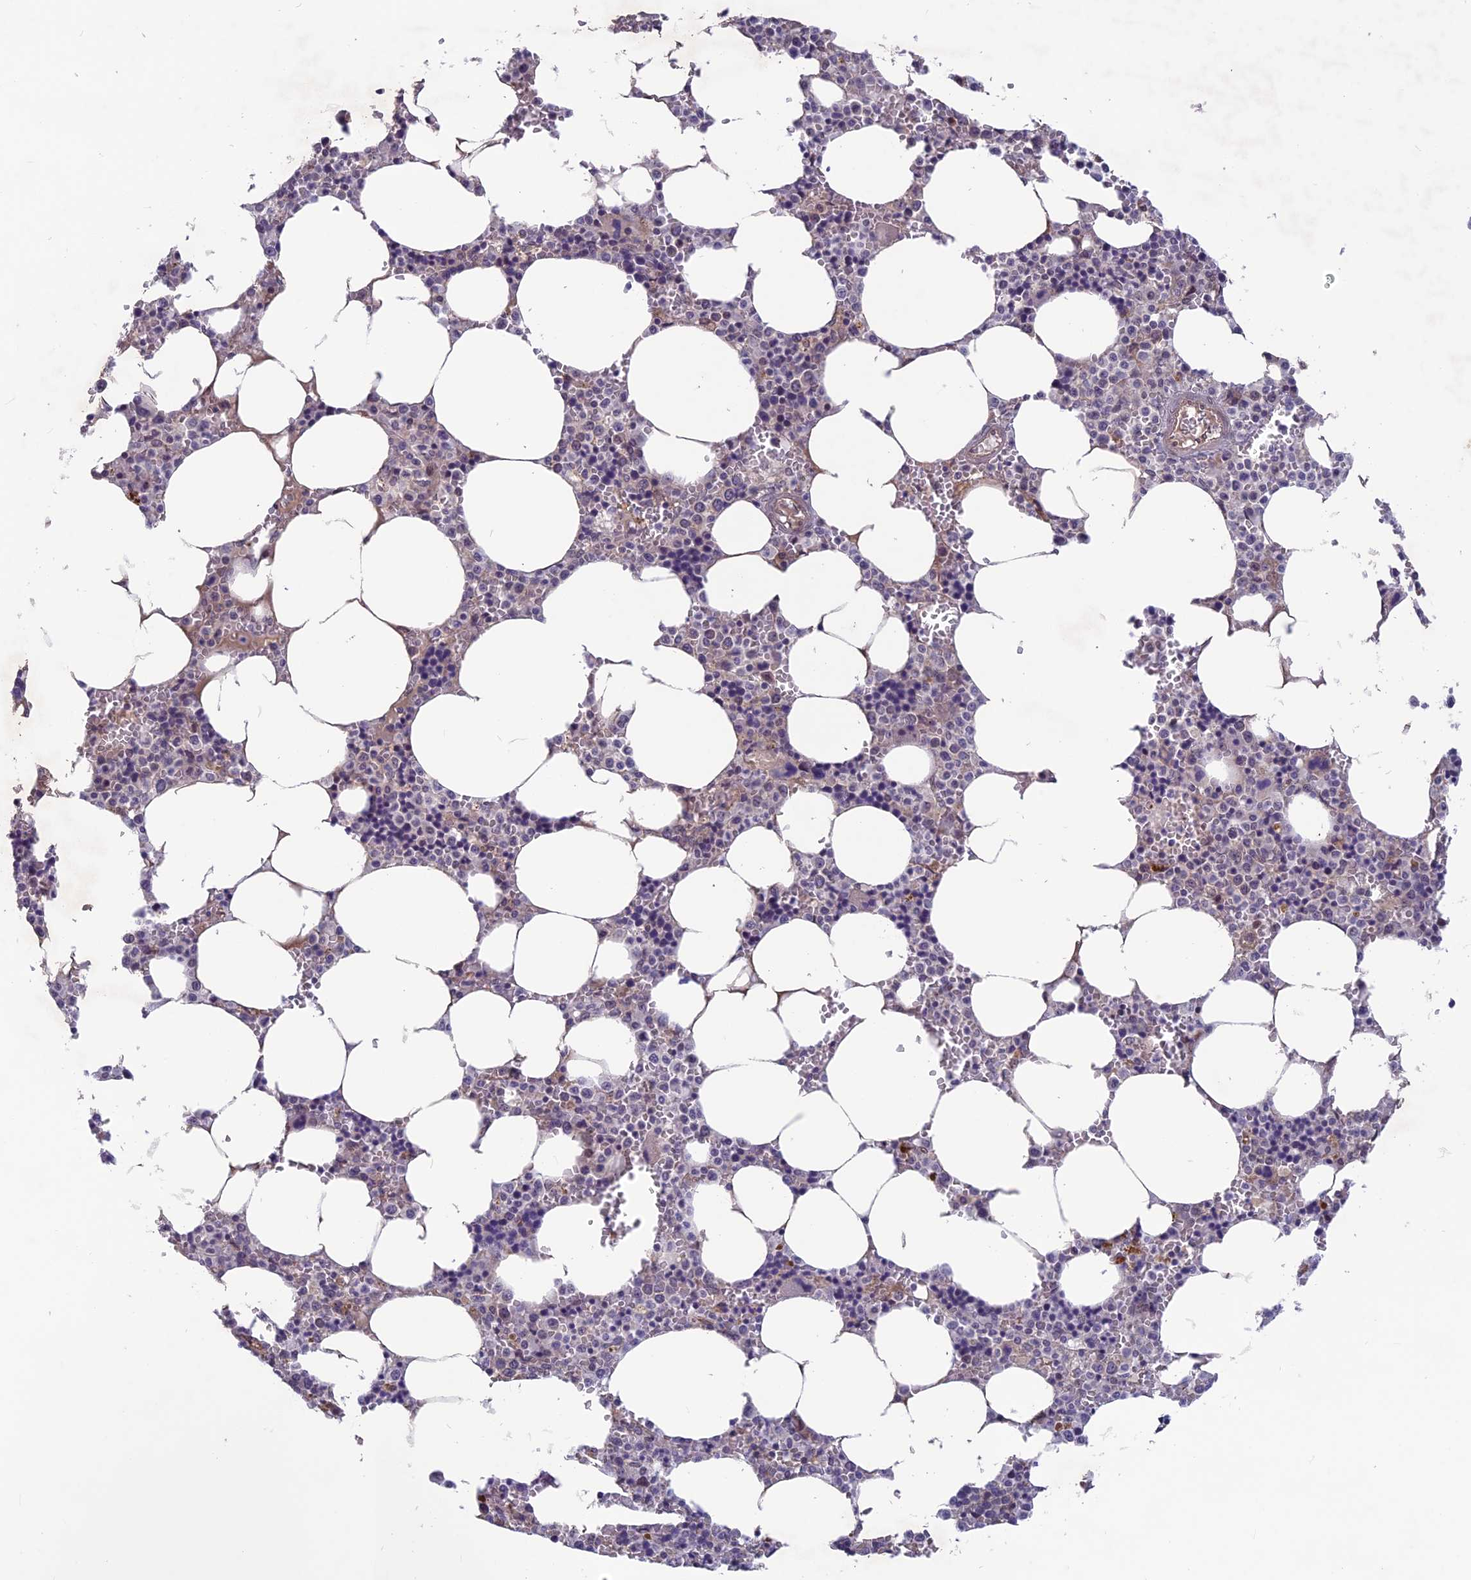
{"staining": {"intensity": "negative", "quantity": "none", "location": "none"}, "tissue": "bone marrow", "cell_type": "Hematopoietic cells", "image_type": "normal", "snomed": [{"axis": "morphology", "description": "Normal tissue, NOS"}, {"axis": "topography", "description": "Bone marrow"}], "caption": "Immunohistochemical staining of unremarkable human bone marrow displays no significant positivity in hematopoietic cells.", "gene": "FKBPL", "patient": {"sex": "male", "age": 70}}